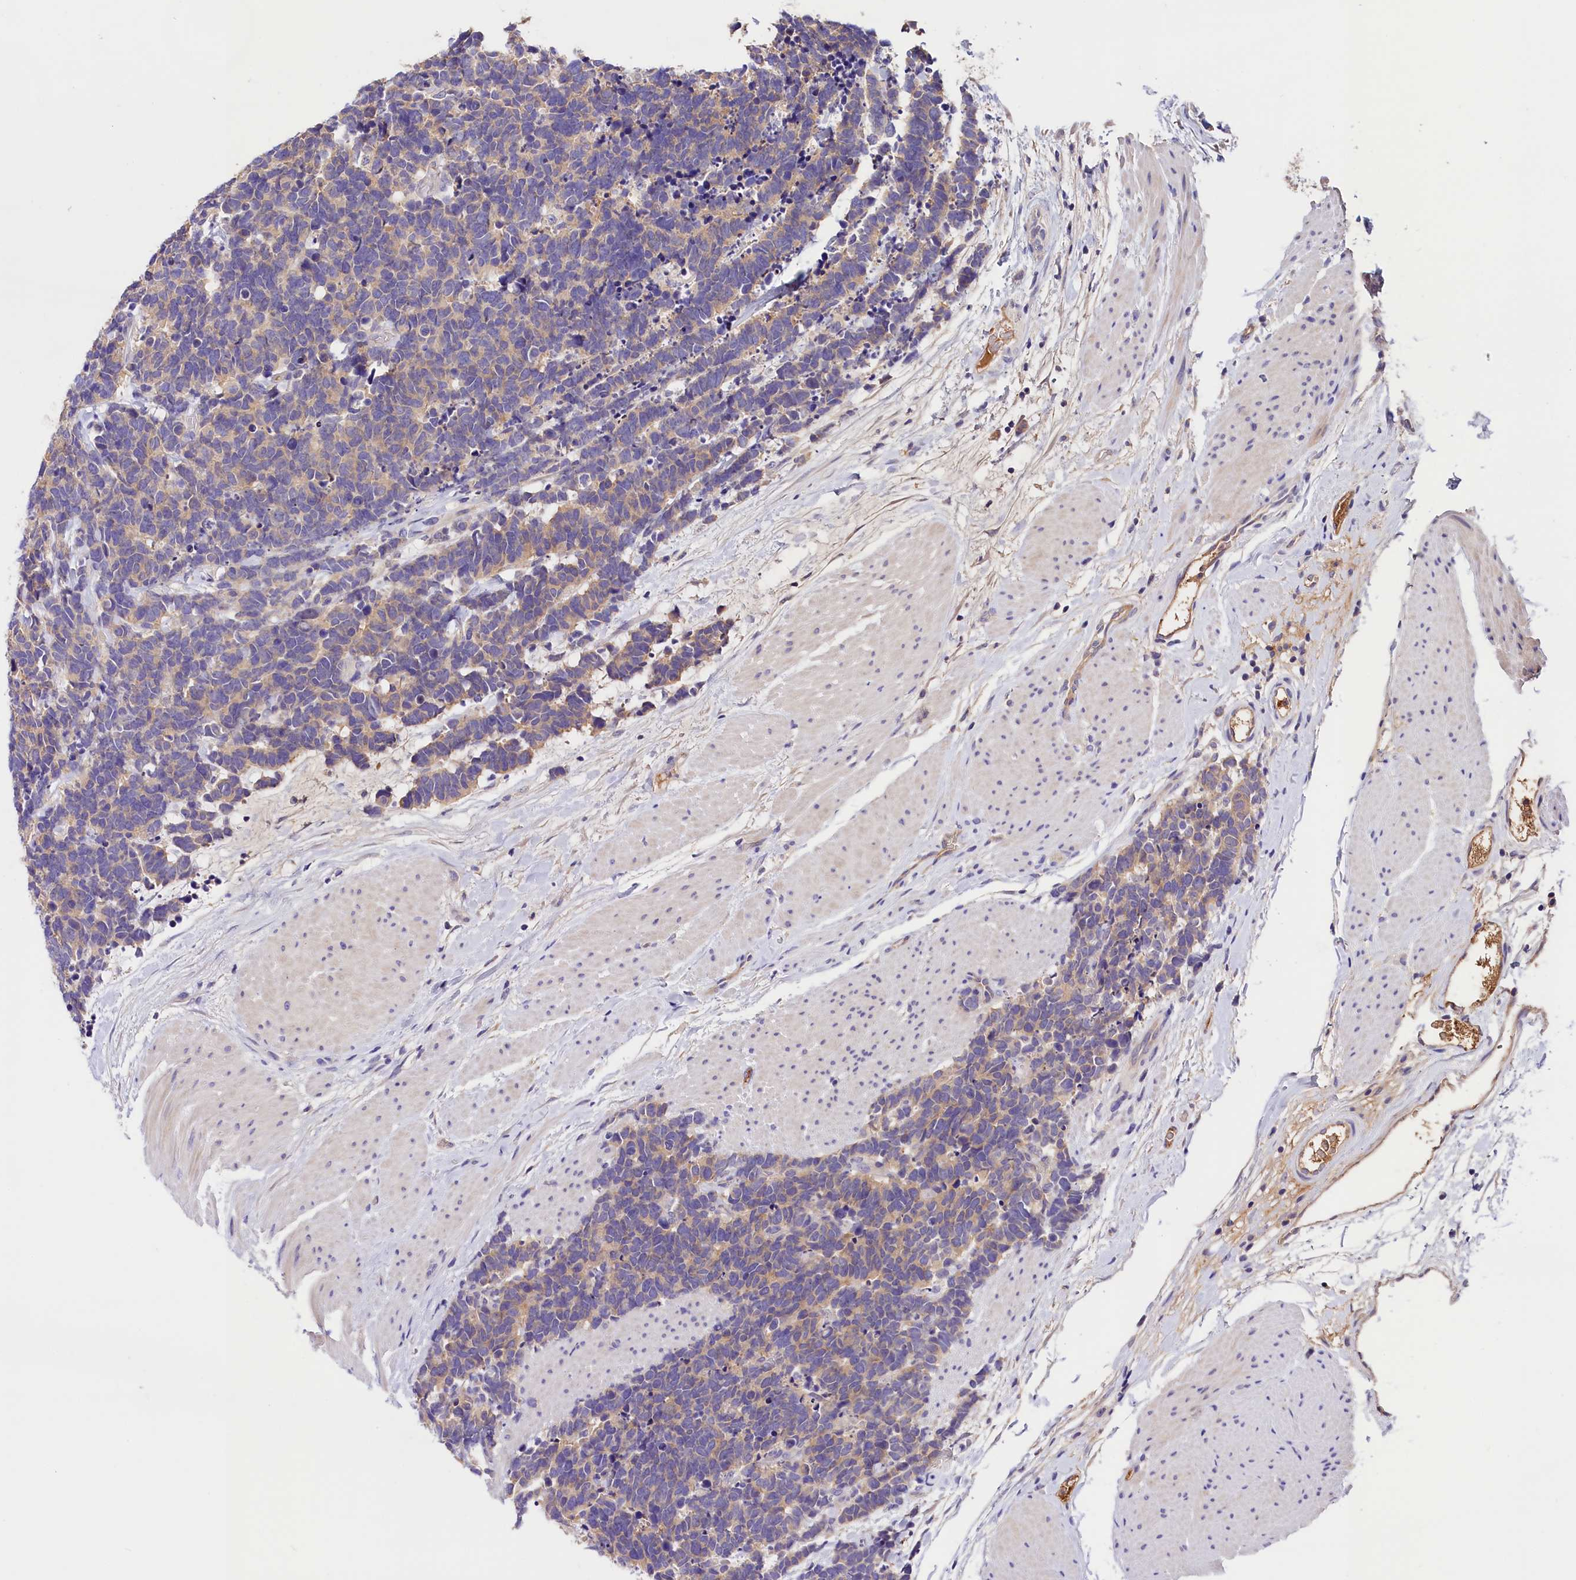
{"staining": {"intensity": "weak", "quantity": "<25%", "location": "cytoplasmic/membranous"}, "tissue": "carcinoid", "cell_type": "Tumor cells", "image_type": "cancer", "snomed": [{"axis": "morphology", "description": "Carcinoma, NOS"}, {"axis": "morphology", "description": "Carcinoid, malignant, NOS"}, {"axis": "topography", "description": "Urinary bladder"}], "caption": "Immunohistochemistry (IHC) of carcinoid (malignant) reveals no expression in tumor cells.", "gene": "ARMC6", "patient": {"sex": "male", "age": 57}}